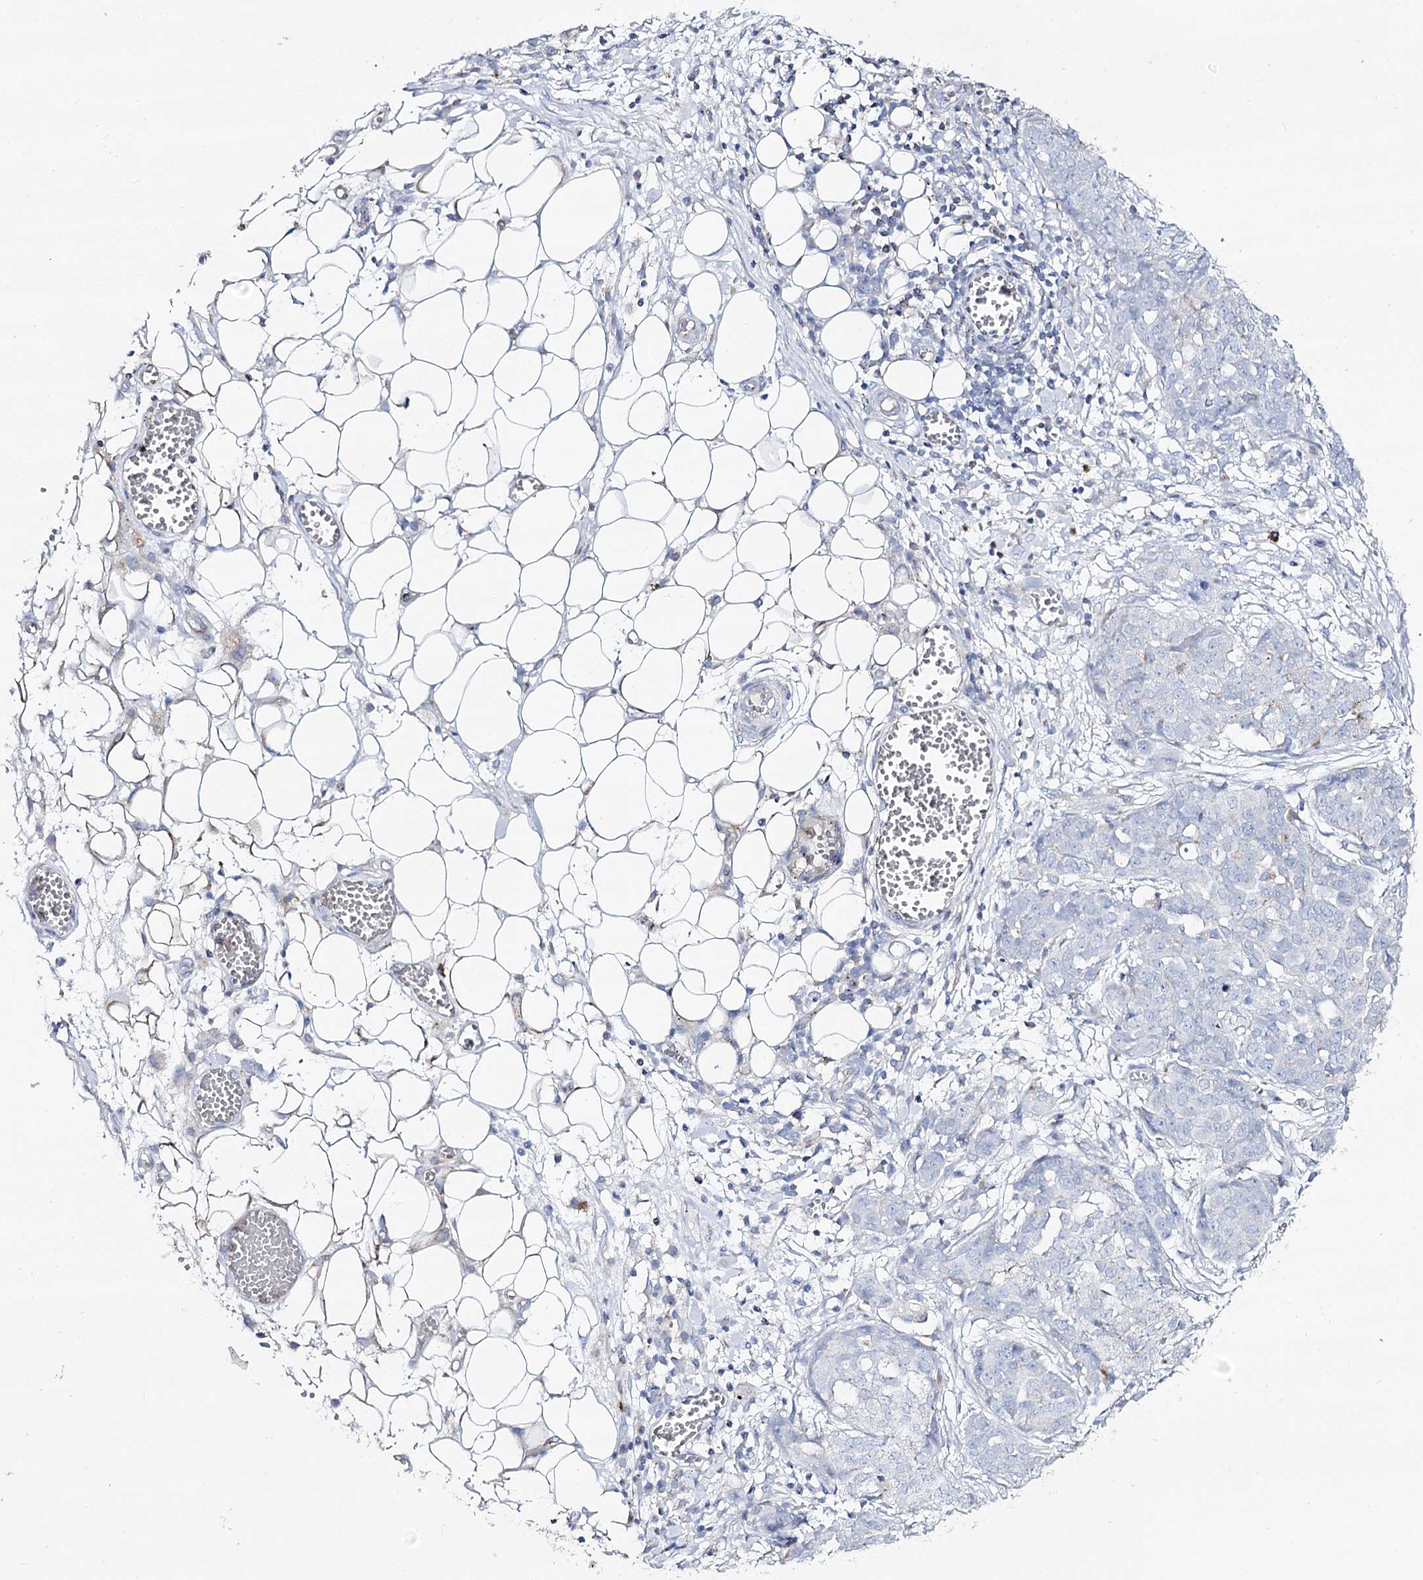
{"staining": {"intensity": "negative", "quantity": "none", "location": "none"}, "tissue": "ovarian cancer", "cell_type": "Tumor cells", "image_type": "cancer", "snomed": [{"axis": "morphology", "description": "Cystadenocarcinoma, serous, NOS"}, {"axis": "topography", "description": "Soft tissue"}, {"axis": "topography", "description": "Ovary"}], "caption": "DAB immunohistochemical staining of human ovarian serous cystadenocarcinoma shows no significant staining in tumor cells.", "gene": "SLC3A1", "patient": {"sex": "female", "age": 57}}